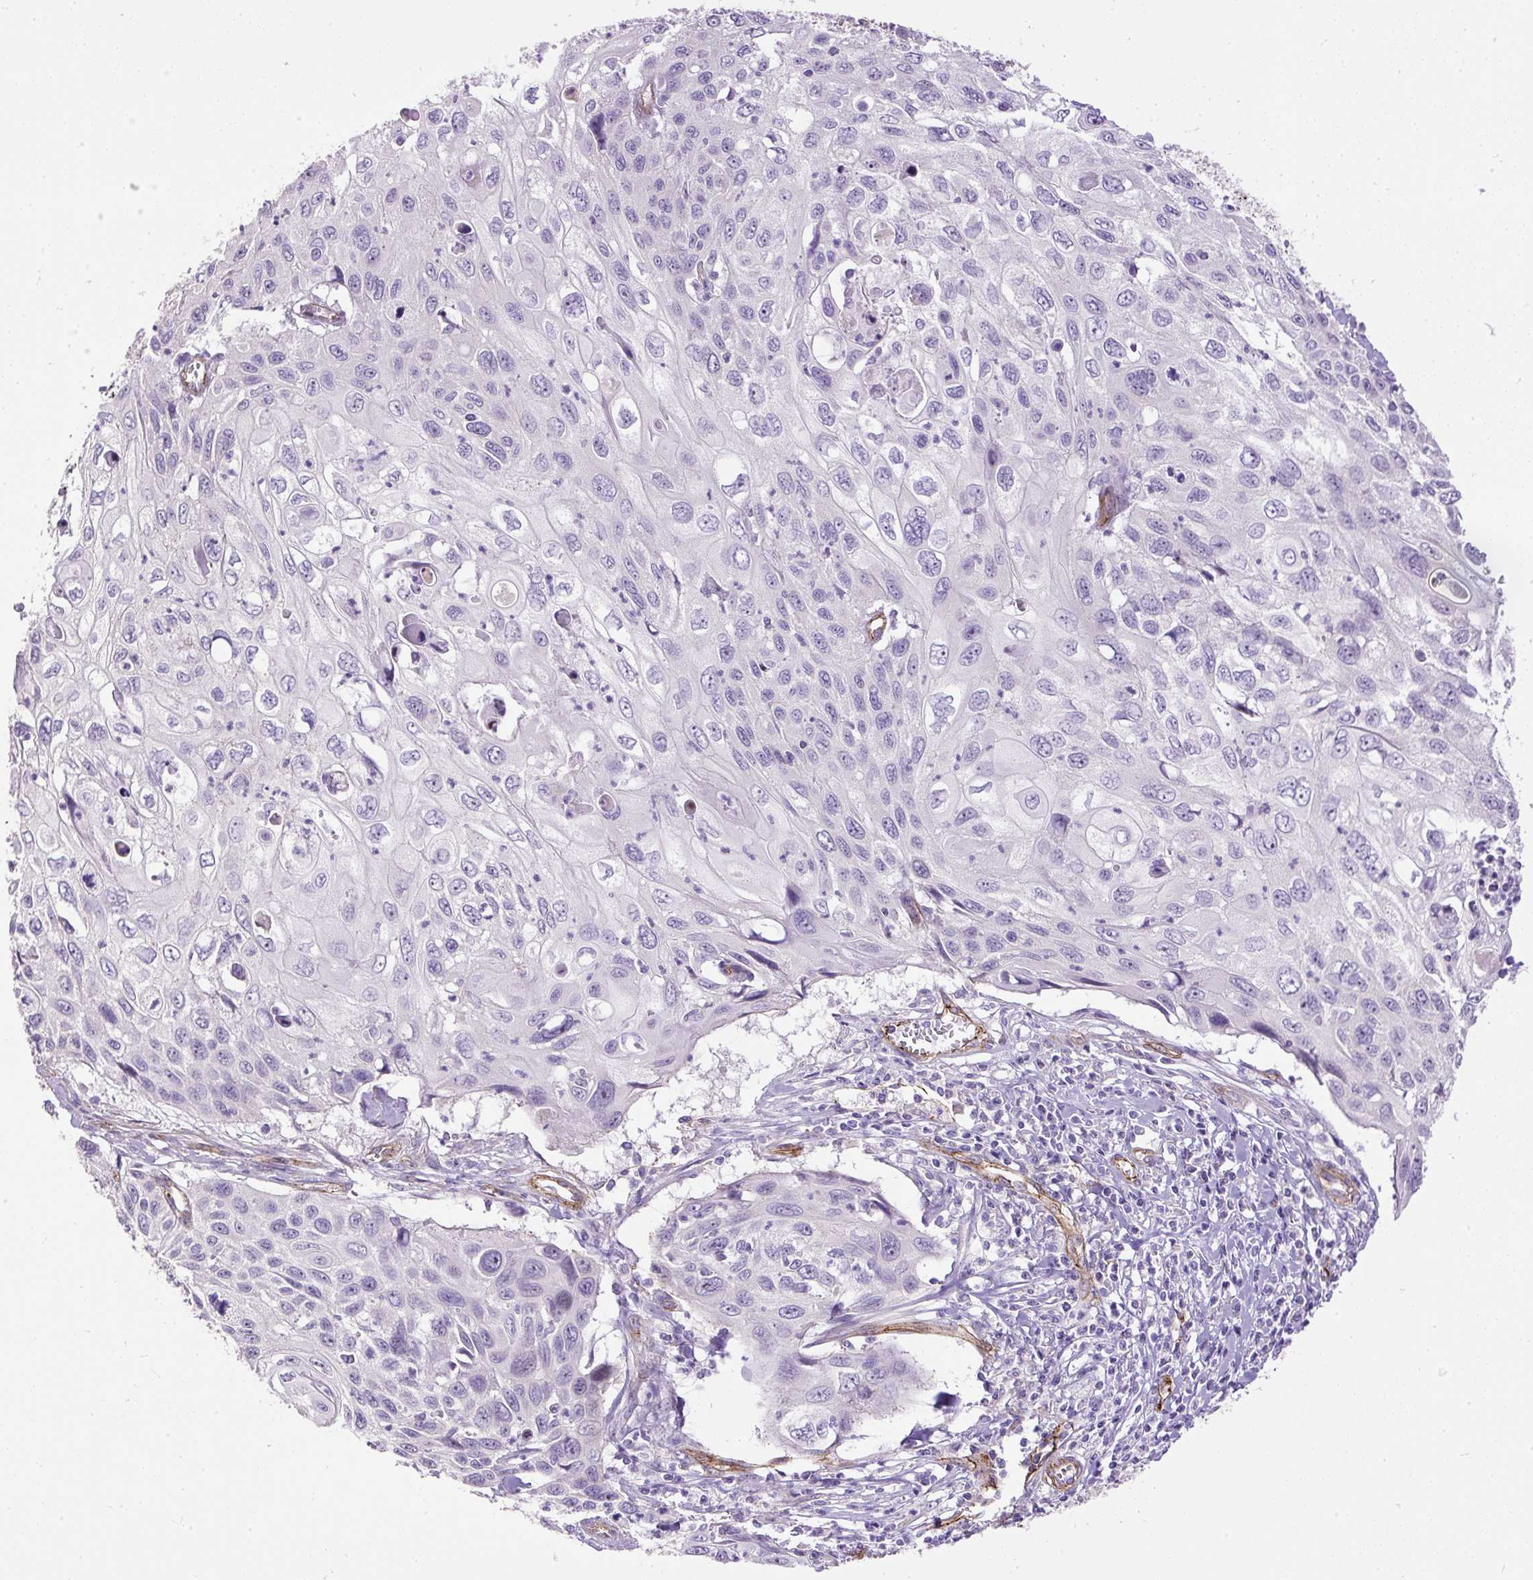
{"staining": {"intensity": "negative", "quantity": "none", "location": "none"}, "tissue": "cervical cancer", "cell_type": "Tumor cells", "image_type": "cancer", "snomed": [{"axis": "morphology", "description": "Squamous cell carcinoma, NOS"}, {"axis": "topography", "description": "Cervix"}], "caption": "A histopathology image of cervical cancer stained for a protein demonstrates no brown staining in tumor cells.", "gene": "MAGEB16", "patient": {"sex": "female", "age": 70}}